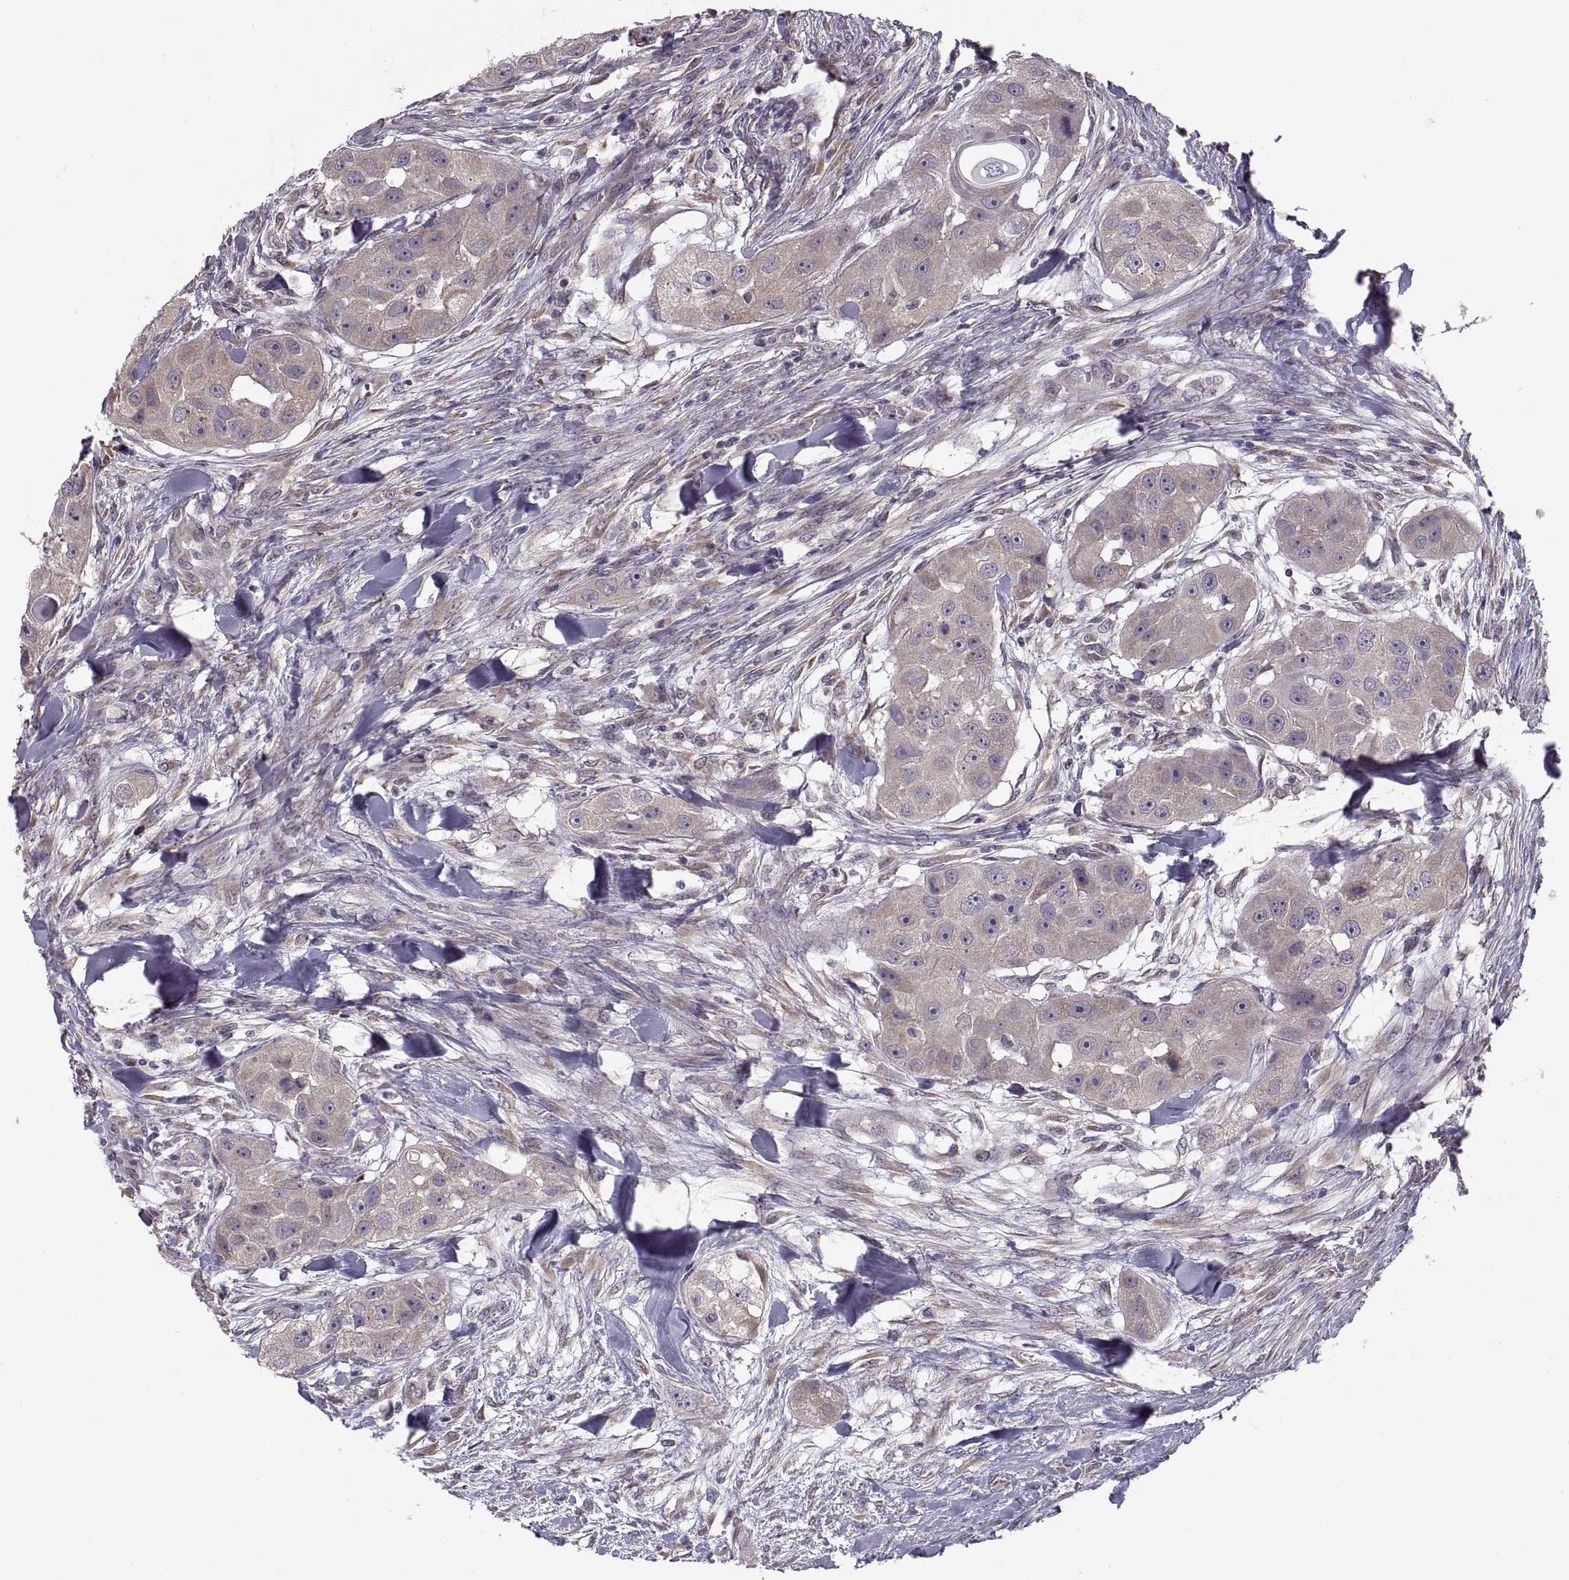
{"staining": {"intensity": "weak", "quantity": ">75%", "location": "cytoplasmic/membranous"}, "tissue": "head and neck cancer", "cell_type": "Tumor cells", "image_type": "cancer", "snomed": [{"axis": "morphology", "description": "Squamous cell carcinoma, NOS"}, {"axis": "topography", "description": "Head-Neck"}], "caption": "The histopathology image reveals a brown stain indicating the presence of a protein in the cytoplasmic/membranous of tumor cells in head and neck cancer (squamous cell carcinoma).", "gene": "ACSBG2", "patient": {"sex": "male", "age": 51}}